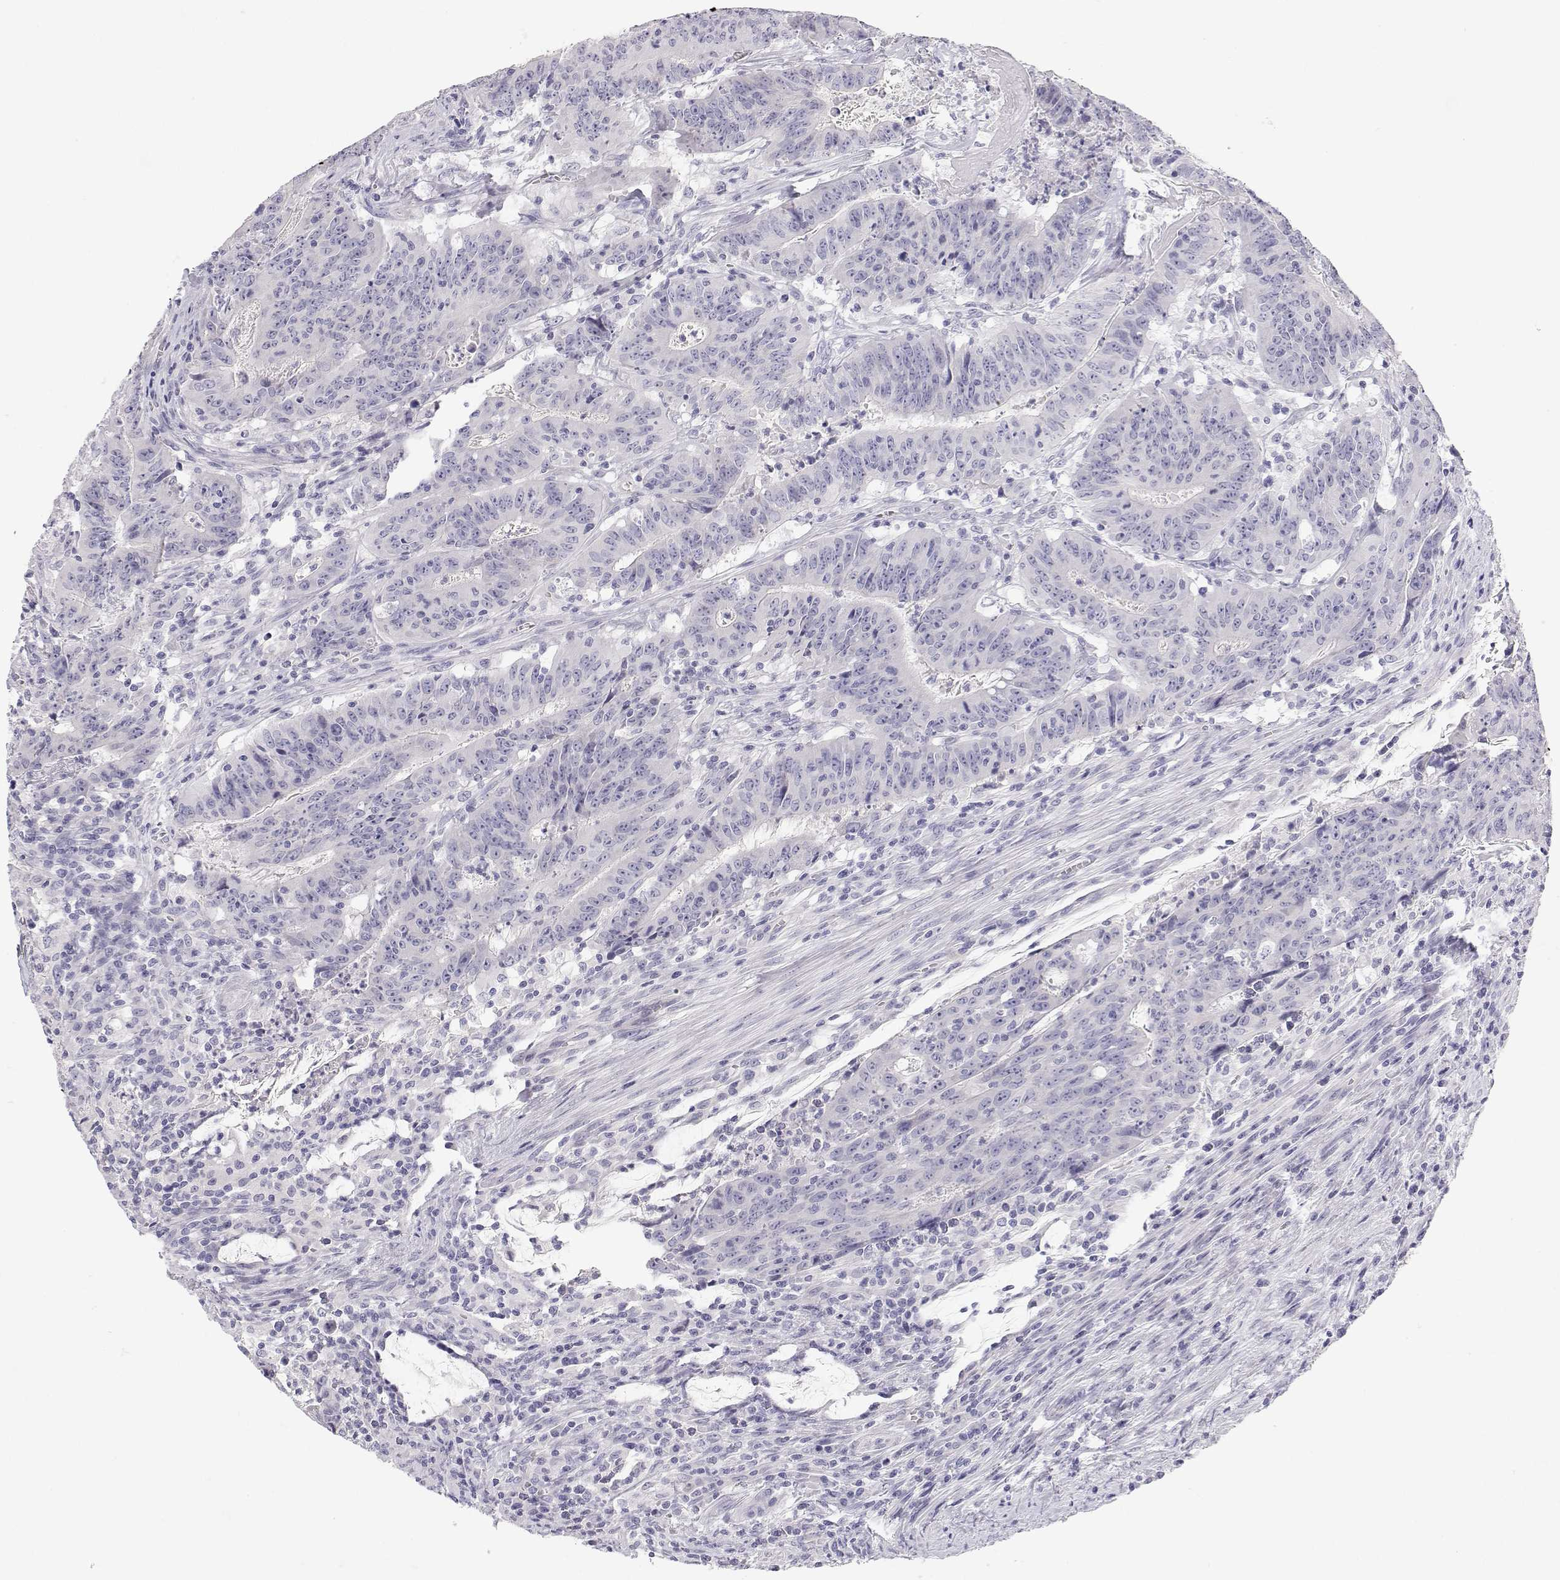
{"staining": {"intensity": "negative", "quantity": "none", "location": "none"}, "tissue": "colorectal cancer", "cell_type": "Tumor cells", "image_type": "cancer", "snomed": [{"axis": "morphology", "description": "Adenocarcinoma, NOS"}, {"axis": "topography", "description": "Colon"}], "caption": "Human colorectal cancer (adenocarcinoma) stained for a protein using immunohistochemistry (IHC) exhibits no expression in tumor cells.", "gene": "TTN", "patient": {"sex": "male", "age": 33}}